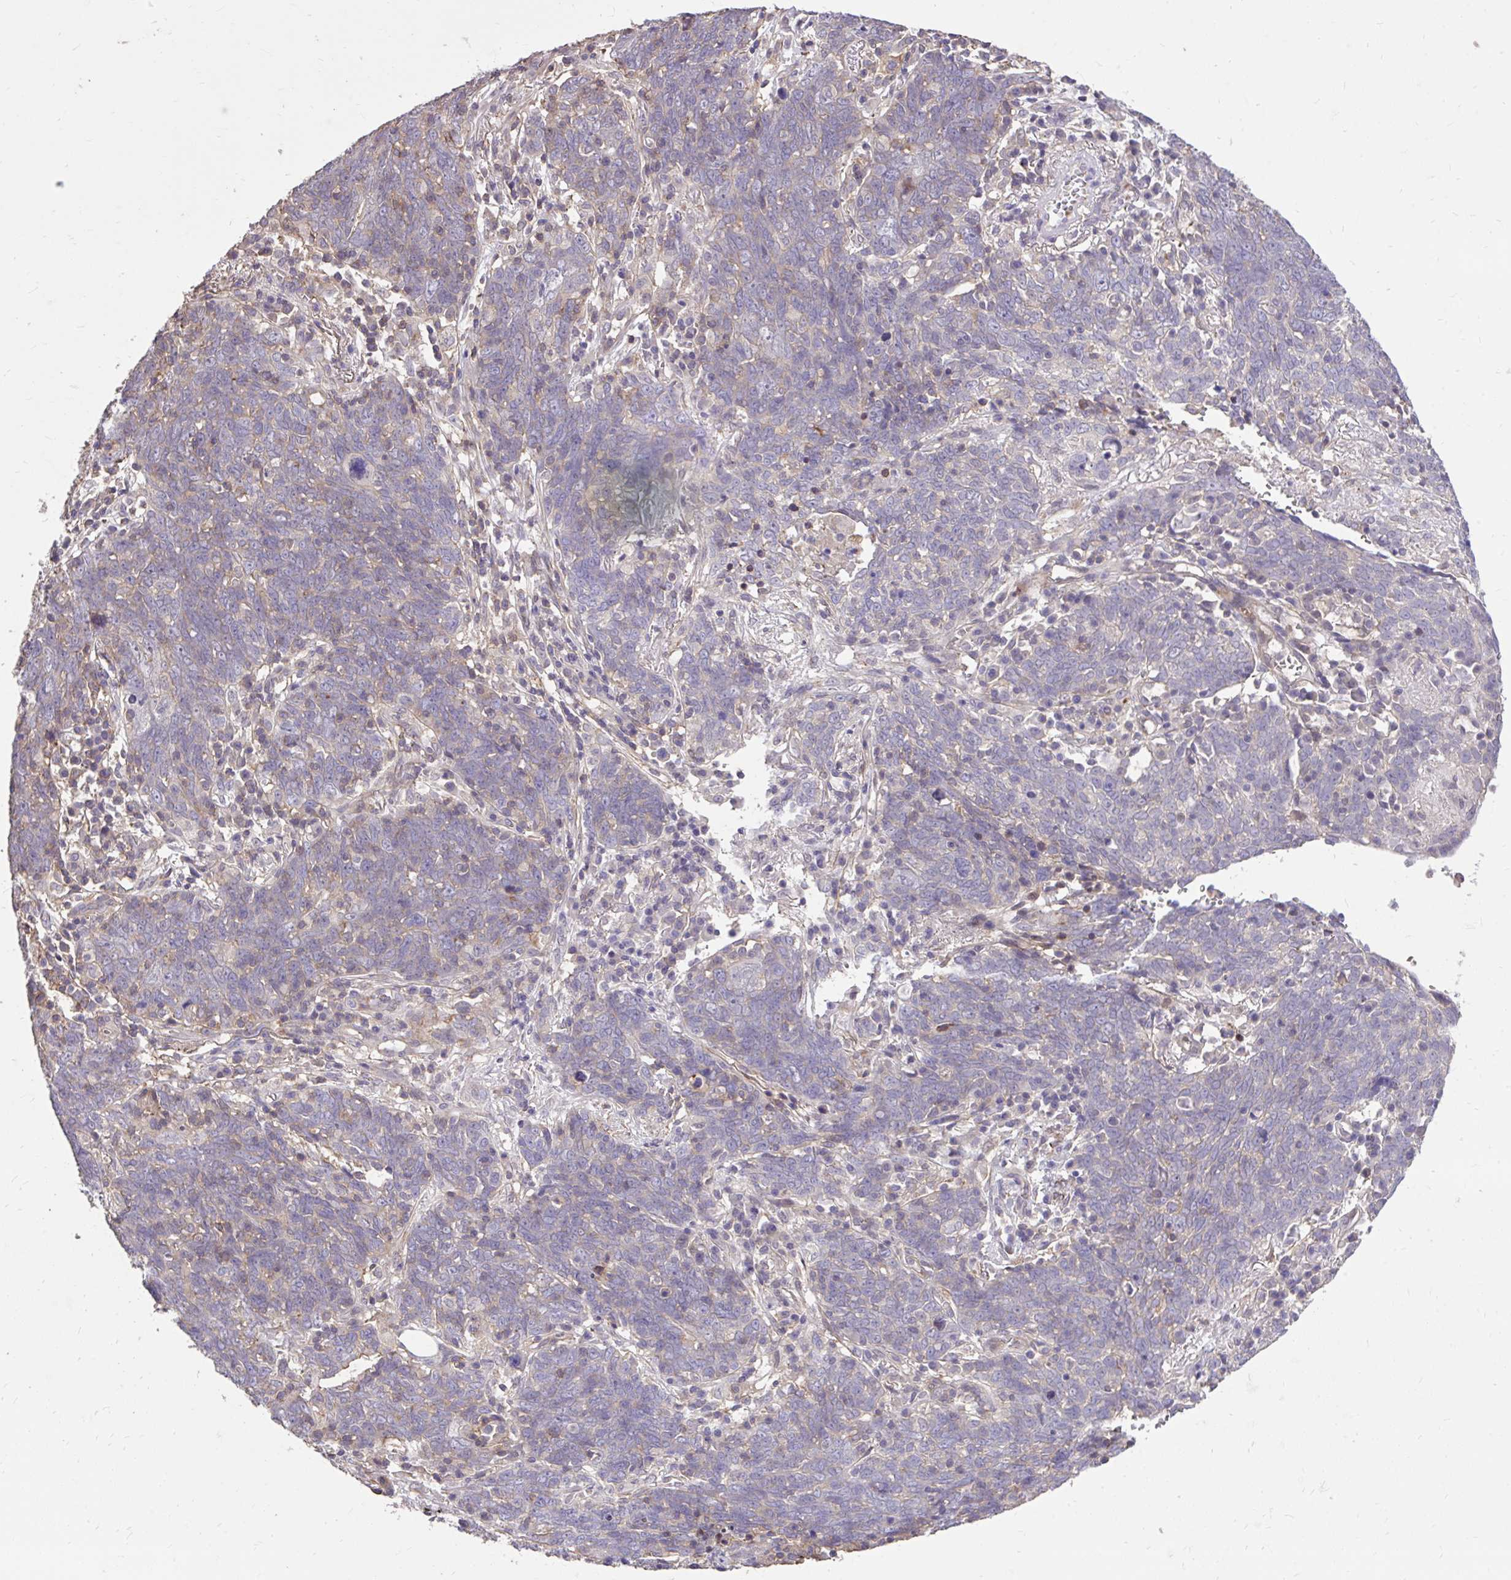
{"staining": {"intensity": "negative", "quantity": "none", "location": "none"}, "tissue": "lung cancer", "cell_type": "Tumor cells", "image_type": "cancer", "snomed": [{"axis": "morphology", "description": "Squamous cell carcinoma, NOS"}, {"axis": "topography", "description": "Lung"}], "caption": "The histopathology image shows no staining of tumor cells in lung cancer (squamous cell carcinoma).", "gene": "IGFL2", "patient": {"sex": "female", "age": 72}}